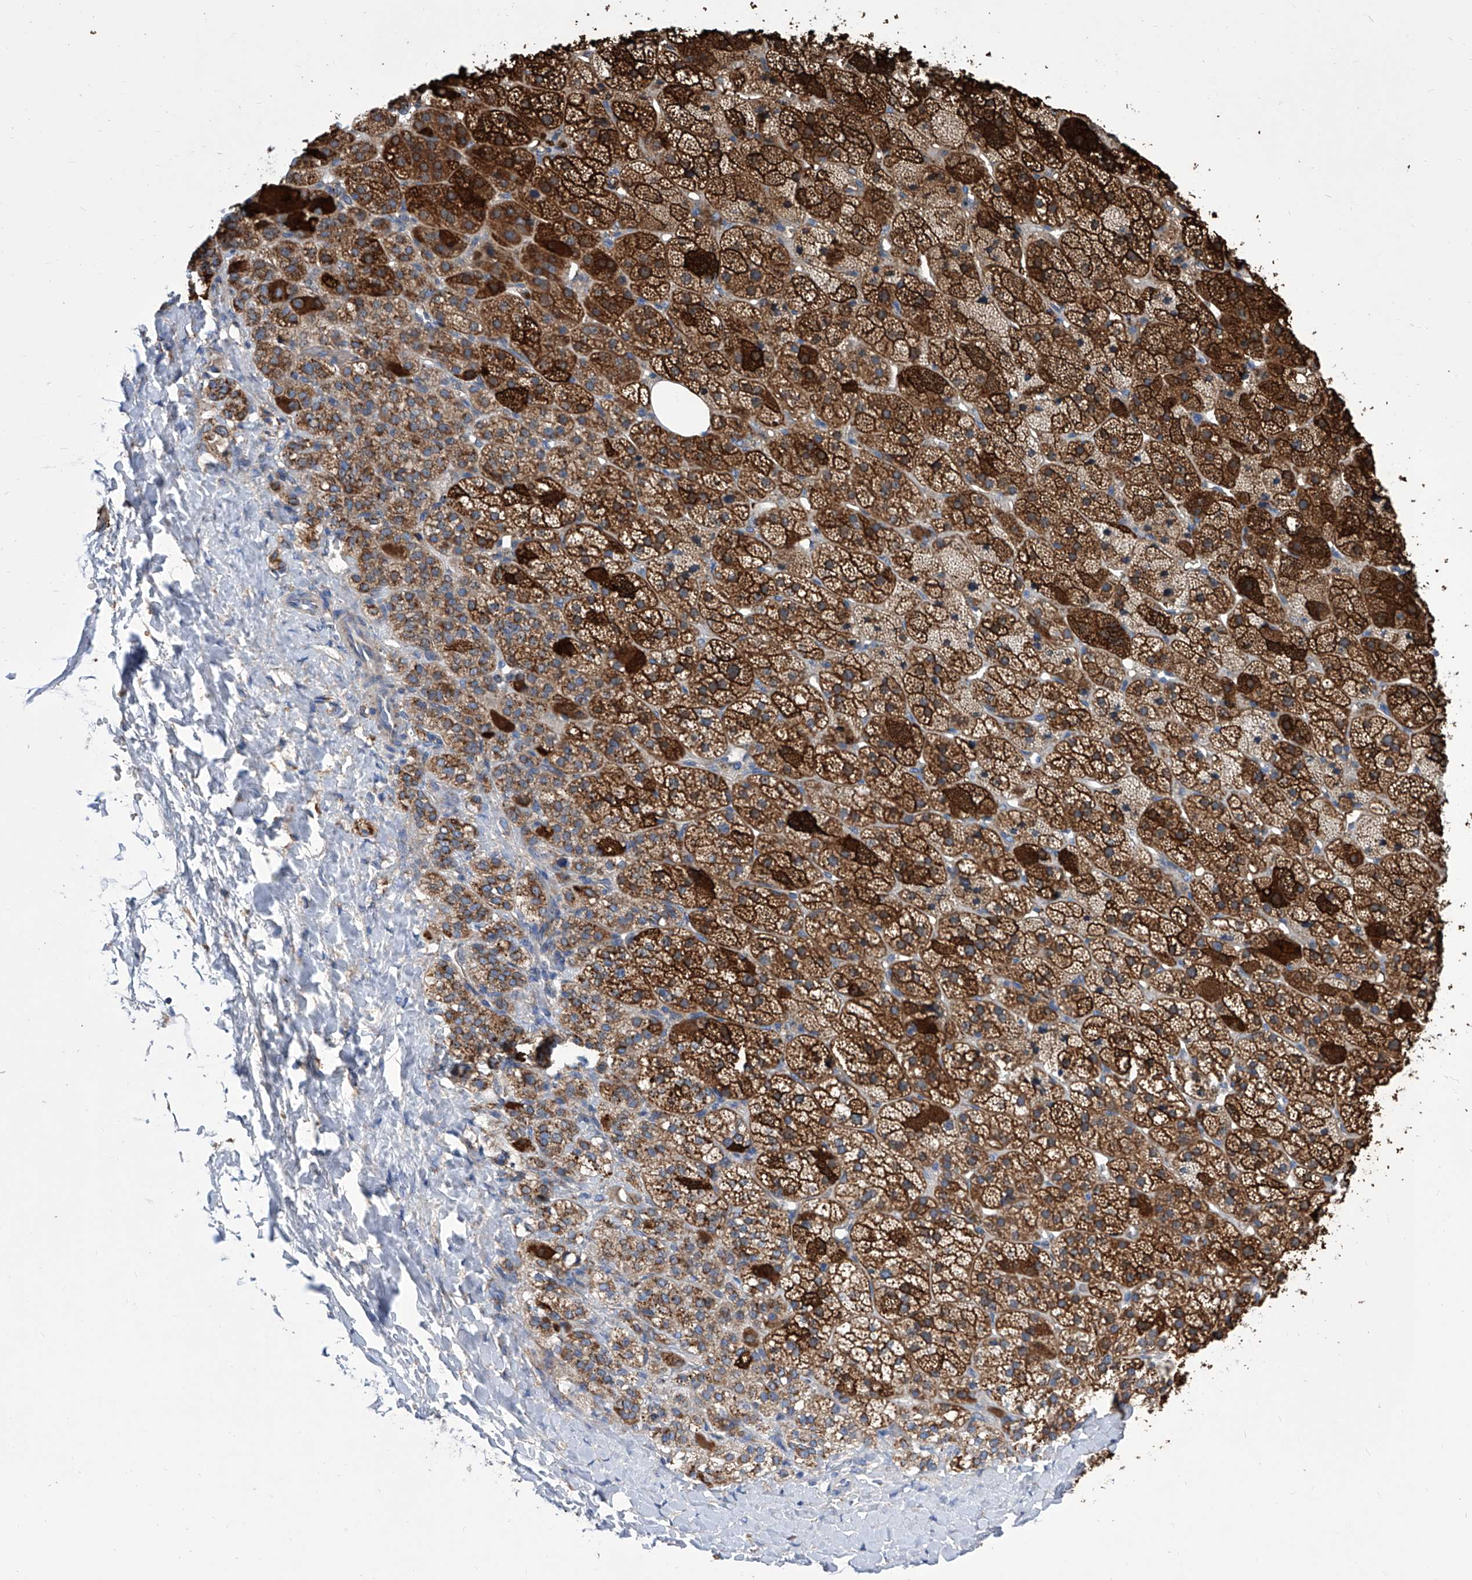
{"staining": {"intensity": "strong", "quantity": ">75%", "location": "cytoplasmic/membranous"}, "tissue": "adrenal gland", "cell_type": "Glandular cells", "image_type": "normal", "snomed": [{"axis": "morphology", "description": "Normal tissue, NOS"}, {"axis": "topography", "description": "Adrenal gland"}], "caption": "Approximately >75% of glandular cells in unremarkable human adrenal gland reveal strong cytoplasmic/membranous protein expression as visualized by brown immunohistochemical staining.", "gene": "TJAP1", "patient": {"sex": "female", "age": 57}}